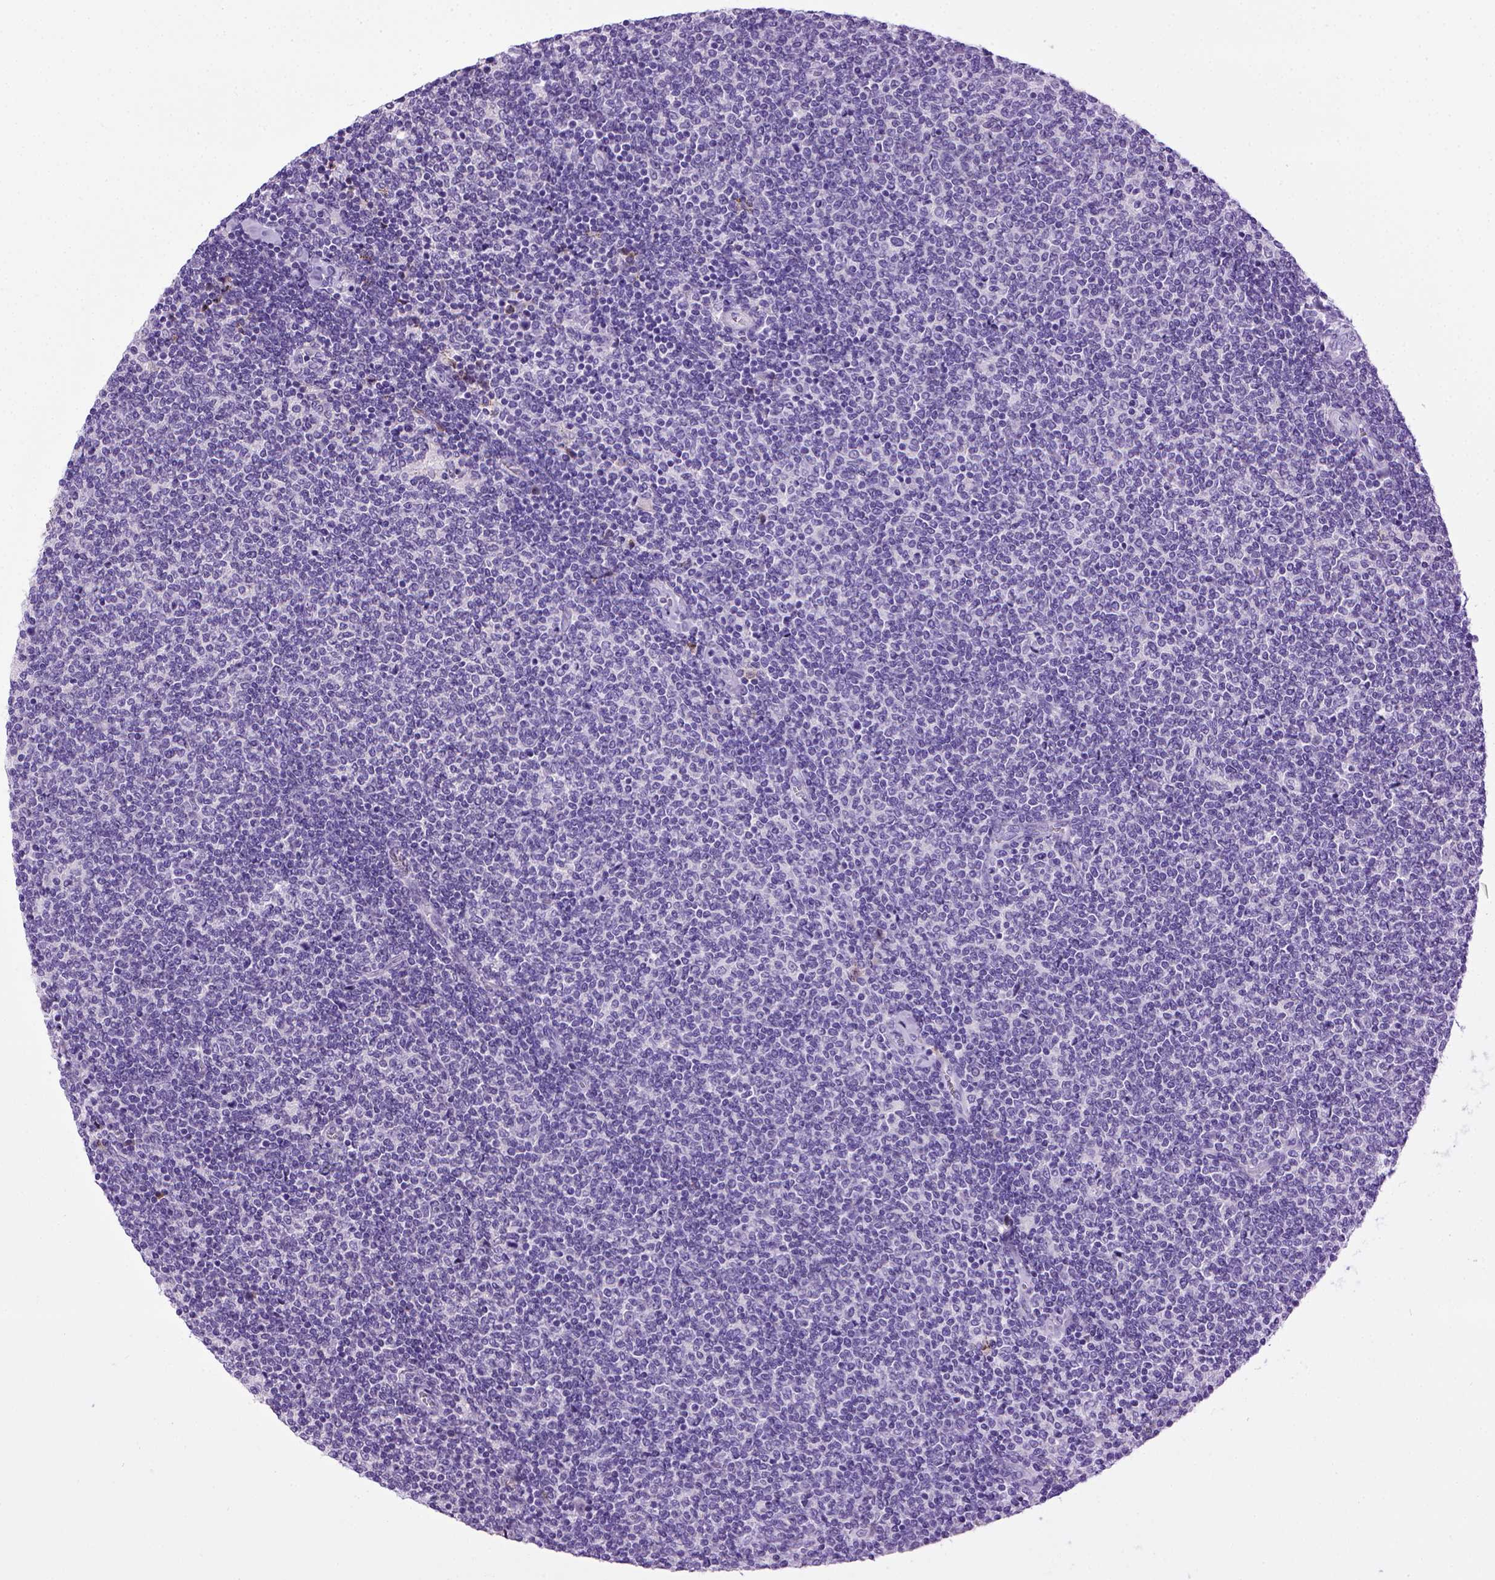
{"staining": {"intensity": "negative", "quantity": "none", "location": "none"}, "tissue": "lymphoma", "cell_type": "Tumor cells", "image_type": "cancer", "snomed": [{"axis": "morphology", "description": "Malignant lymphoma, non-Hodgkin's type, Low grade"}, {"axis": "topography", "description": "Lymph node"}], "caption": "There is no significant expression in tumor cells of low-grade malignant lymphoma, non-Hodgkin's type.", "gene": "CDH1", "patient": {"sex": "male", "age": 52}}